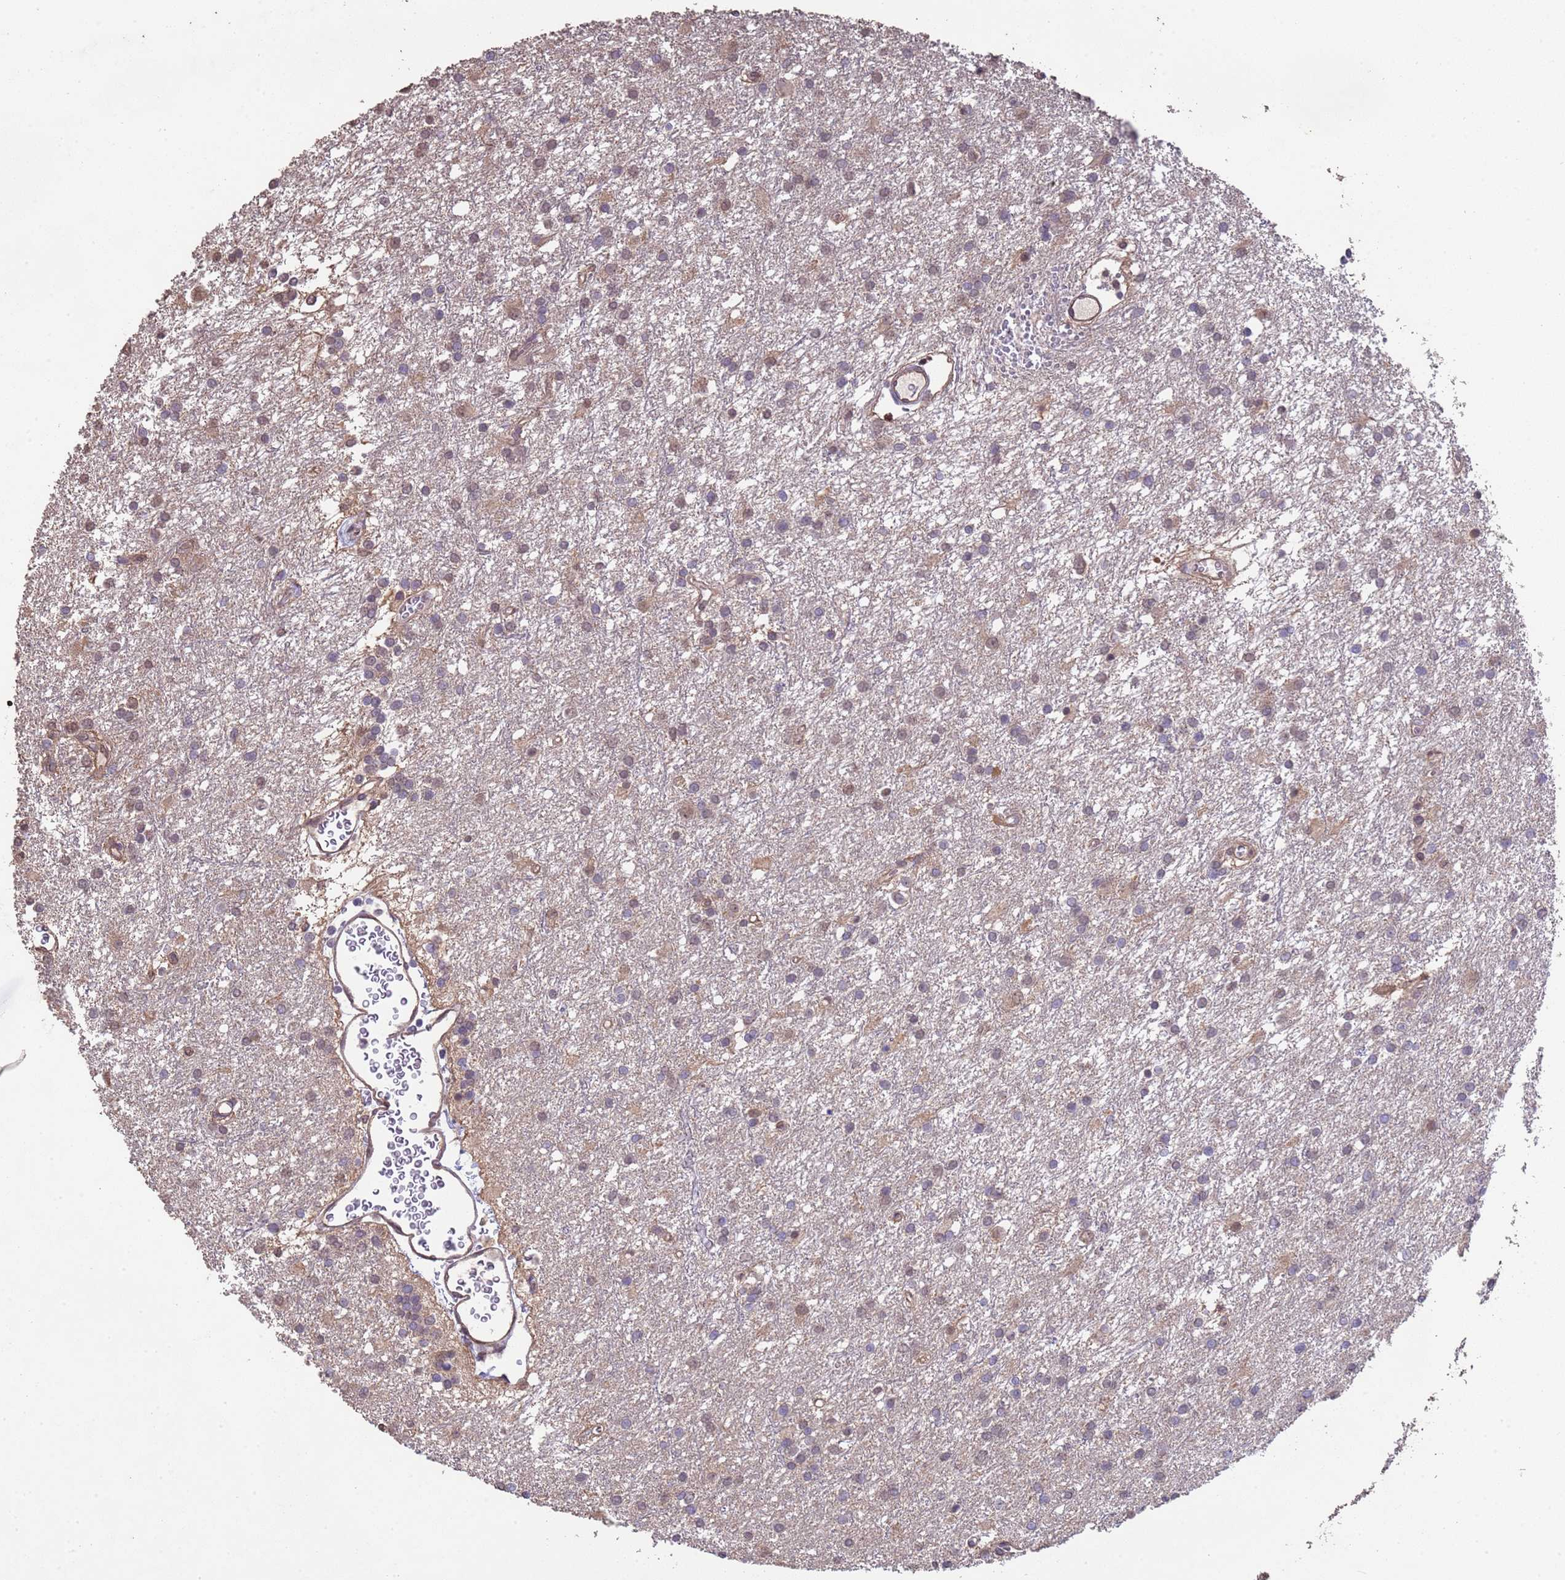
{"staining": {"intensity": "weak", "quantity": "25%-75%", "location": "cytoplasmic/membranous,nuclear"}, "tissue": "glioma", "cell_type": "Tumor cells", "image_type": "cancer", "snomed": [{"axis": "morphology", "description": "Glioma, malignant, High grade"}, {"axis": "topography", "description": "Brain"}], "caption": "Malignant glioma (high-grade) stained with a protein marker exhibits weak staining in tumor cells.", "gene": "NPHP1", "patient": {"sex": "female", "age": 50}}